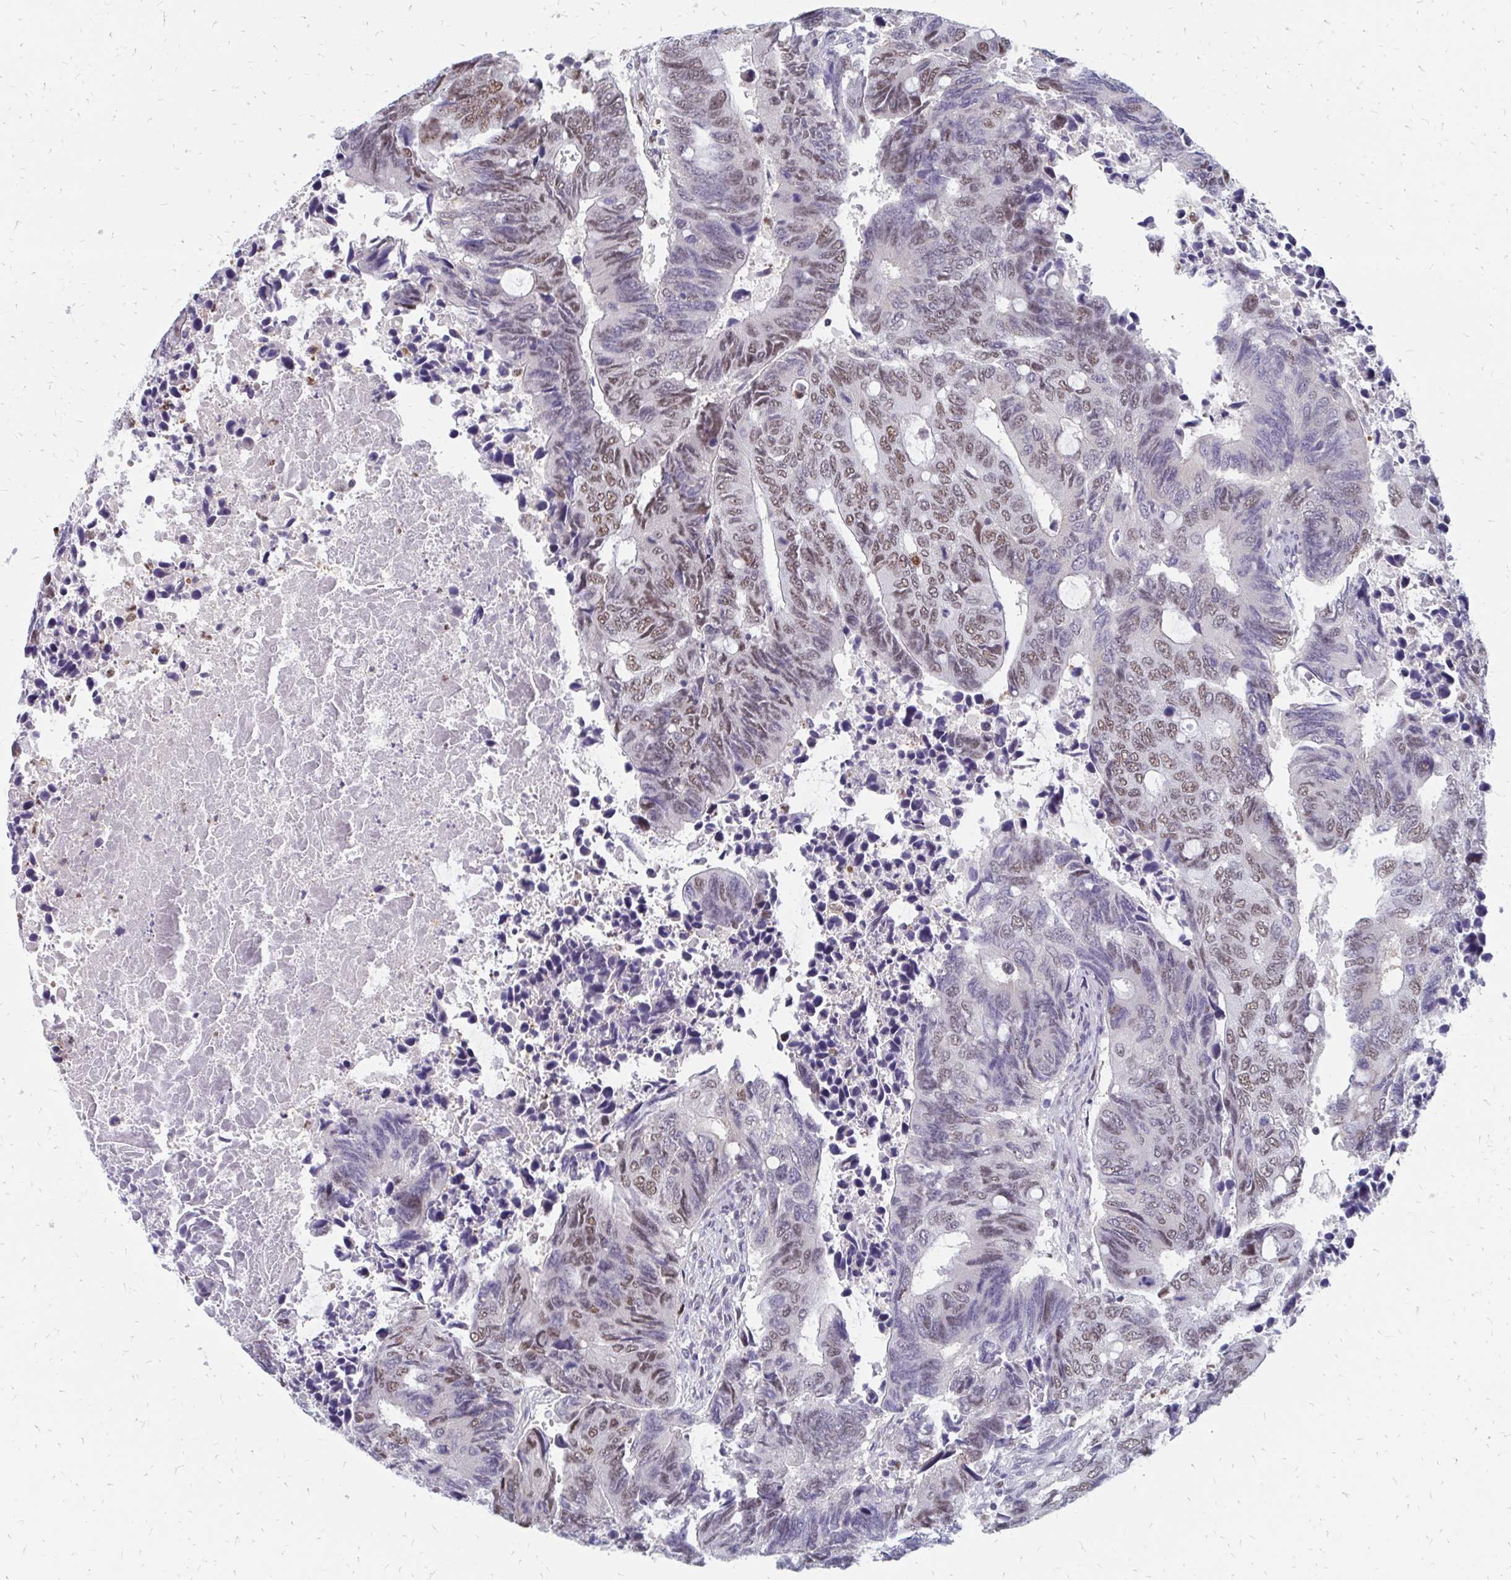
{"staining": {"intensity": "moderate", "quantity": "25%-75%", "location": "nuclear"}, "tissue": "colorectal cancer", "cell_type": "Tumor cells", "image_type": "cancer", "snomed": [{"axis": "morphology", "description": "Adenocarcinoma, NOS"}, {"axis": "topography", "description": "Colon"}], "caption": "This is an image of IHC staining of colorectal cancer, which shows moderate positivity in the nuclear of tumor cells.", "gene": "PLK3", "patient": {"sex": "male", "age": 87}}